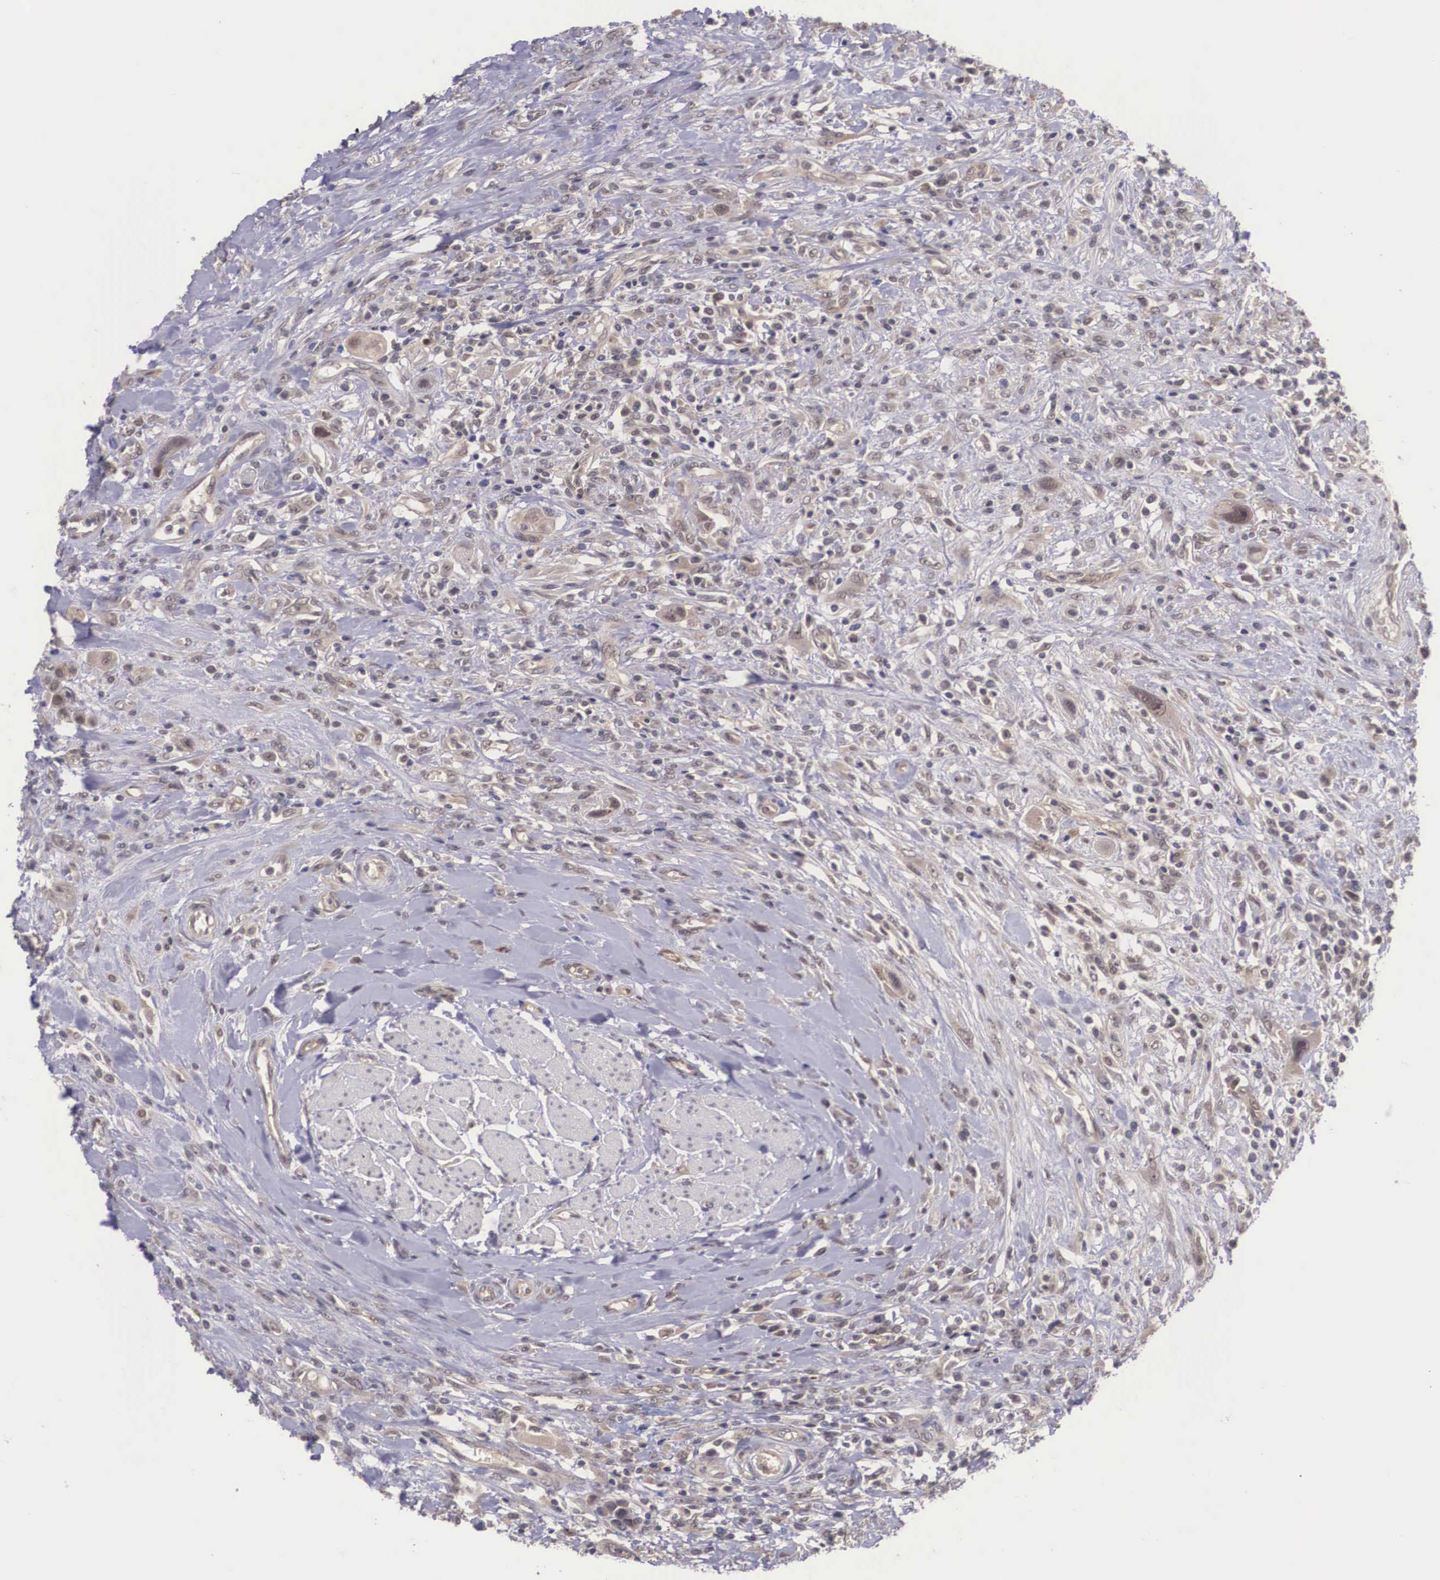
{"staining": {"intensity": "weak", "quantity": "25%-75%", "location": "cytoplasmic/membranous"}, "tissue": "urothelial cancer", "cell_type": "Tumor cells", "image_type": "cancer", "snomed": [{"axis": "morphology", "description": "Urothelial carcinoma, High grade"}, {"axis": "topography", "description": "Urinary bladder"}], "caption": "High-grade urothelial carcinoma tissue shows weak cytoplasmic/membranous positivity in approximately 25%-75% of tumor cells, visualized by immunohistochemistry.", "gene": "VASH1", "patient": {"sex": "male", "age": 50}}